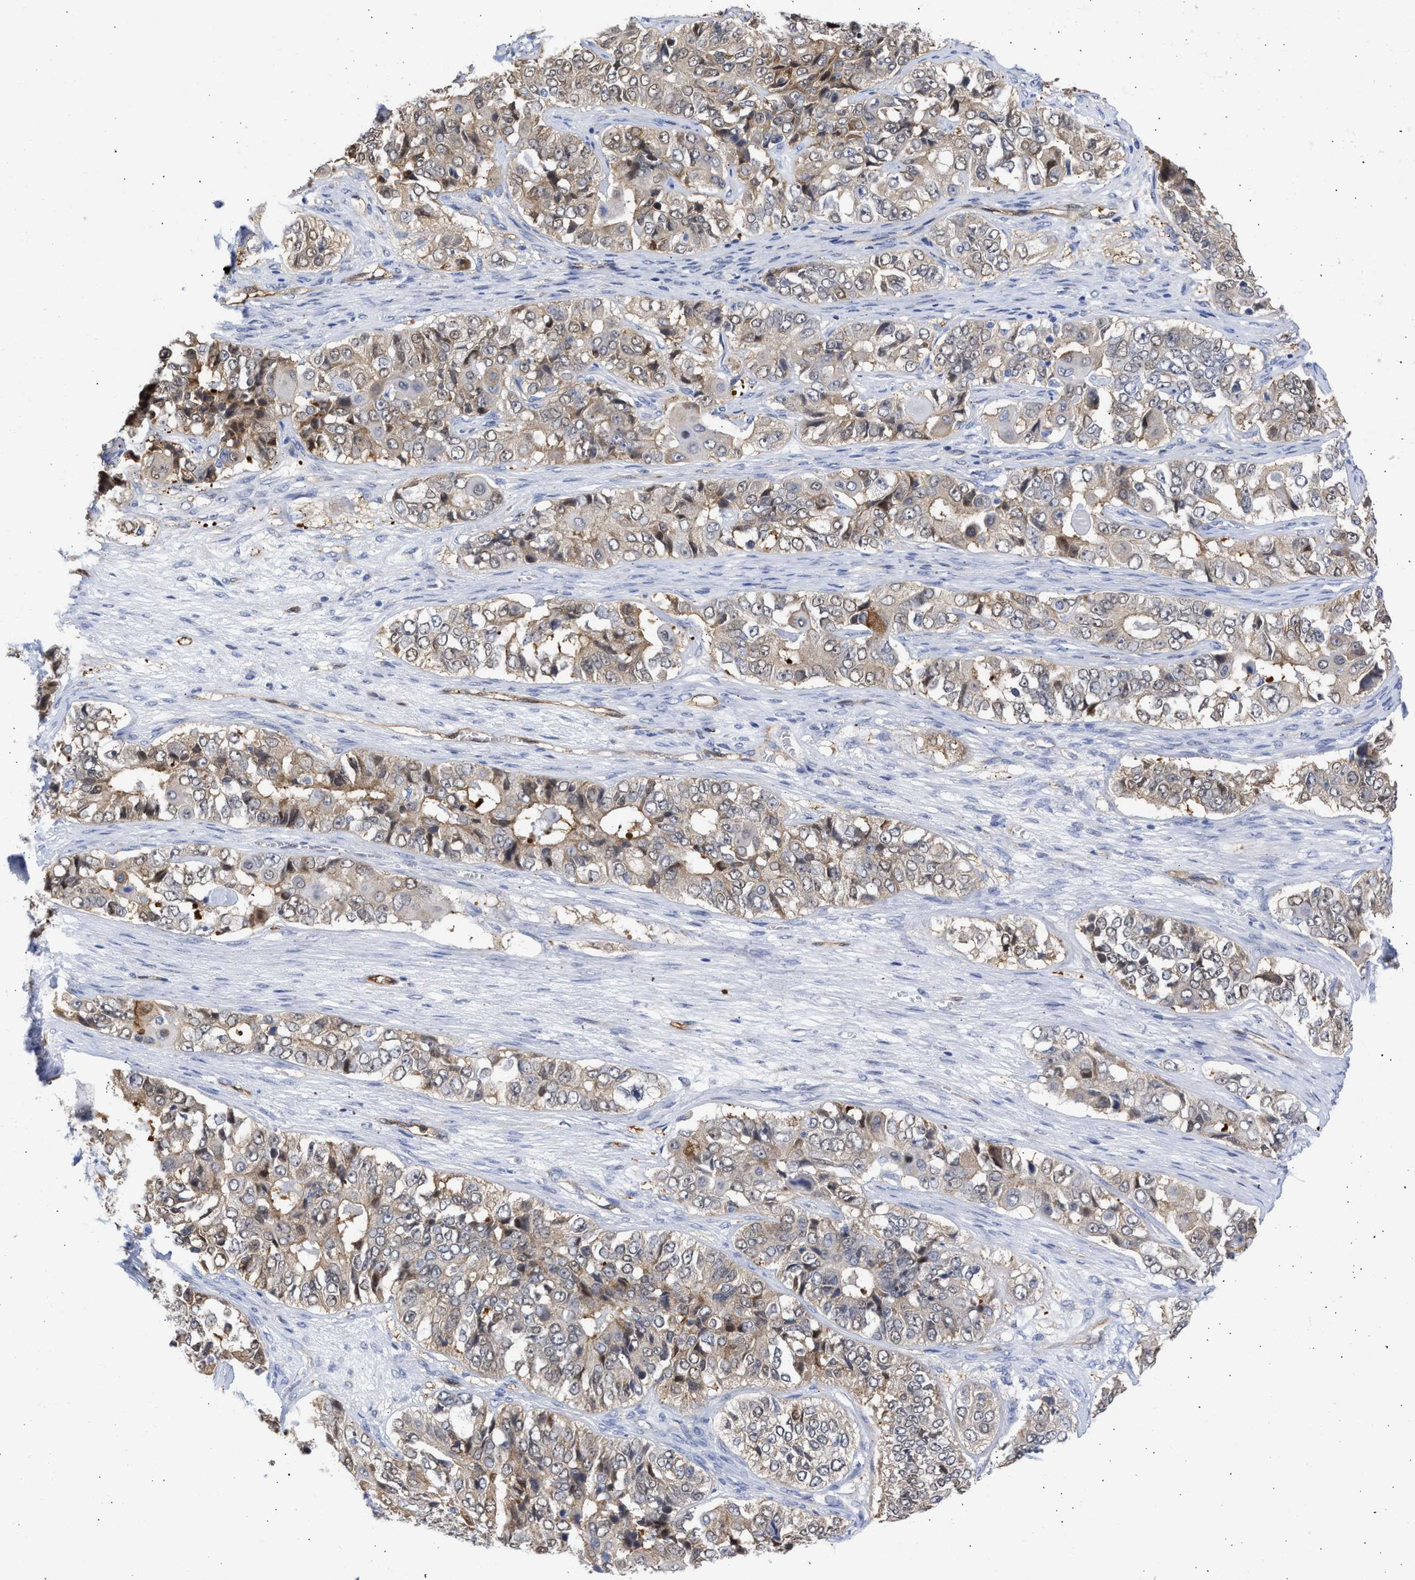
{"staining": {"intensity": "weak", "quantity": ">75%", "location": "cytoplasmic/membranous"}, "tissue": "ovarian cancer", "cell_type": "Tumor cells", "image_type": "cancer", "snomed": [{"axis": "morphology", "description": "Carcinoma, endometroid"}, {"axis": "topography", "description": "Ovary"}], "caption": "Human ovarian cancer stained with a protein marker demonstrates weak staining in tumor cells.", "gene": "THRA", "patient": {"sex": "female", "age": 51}}